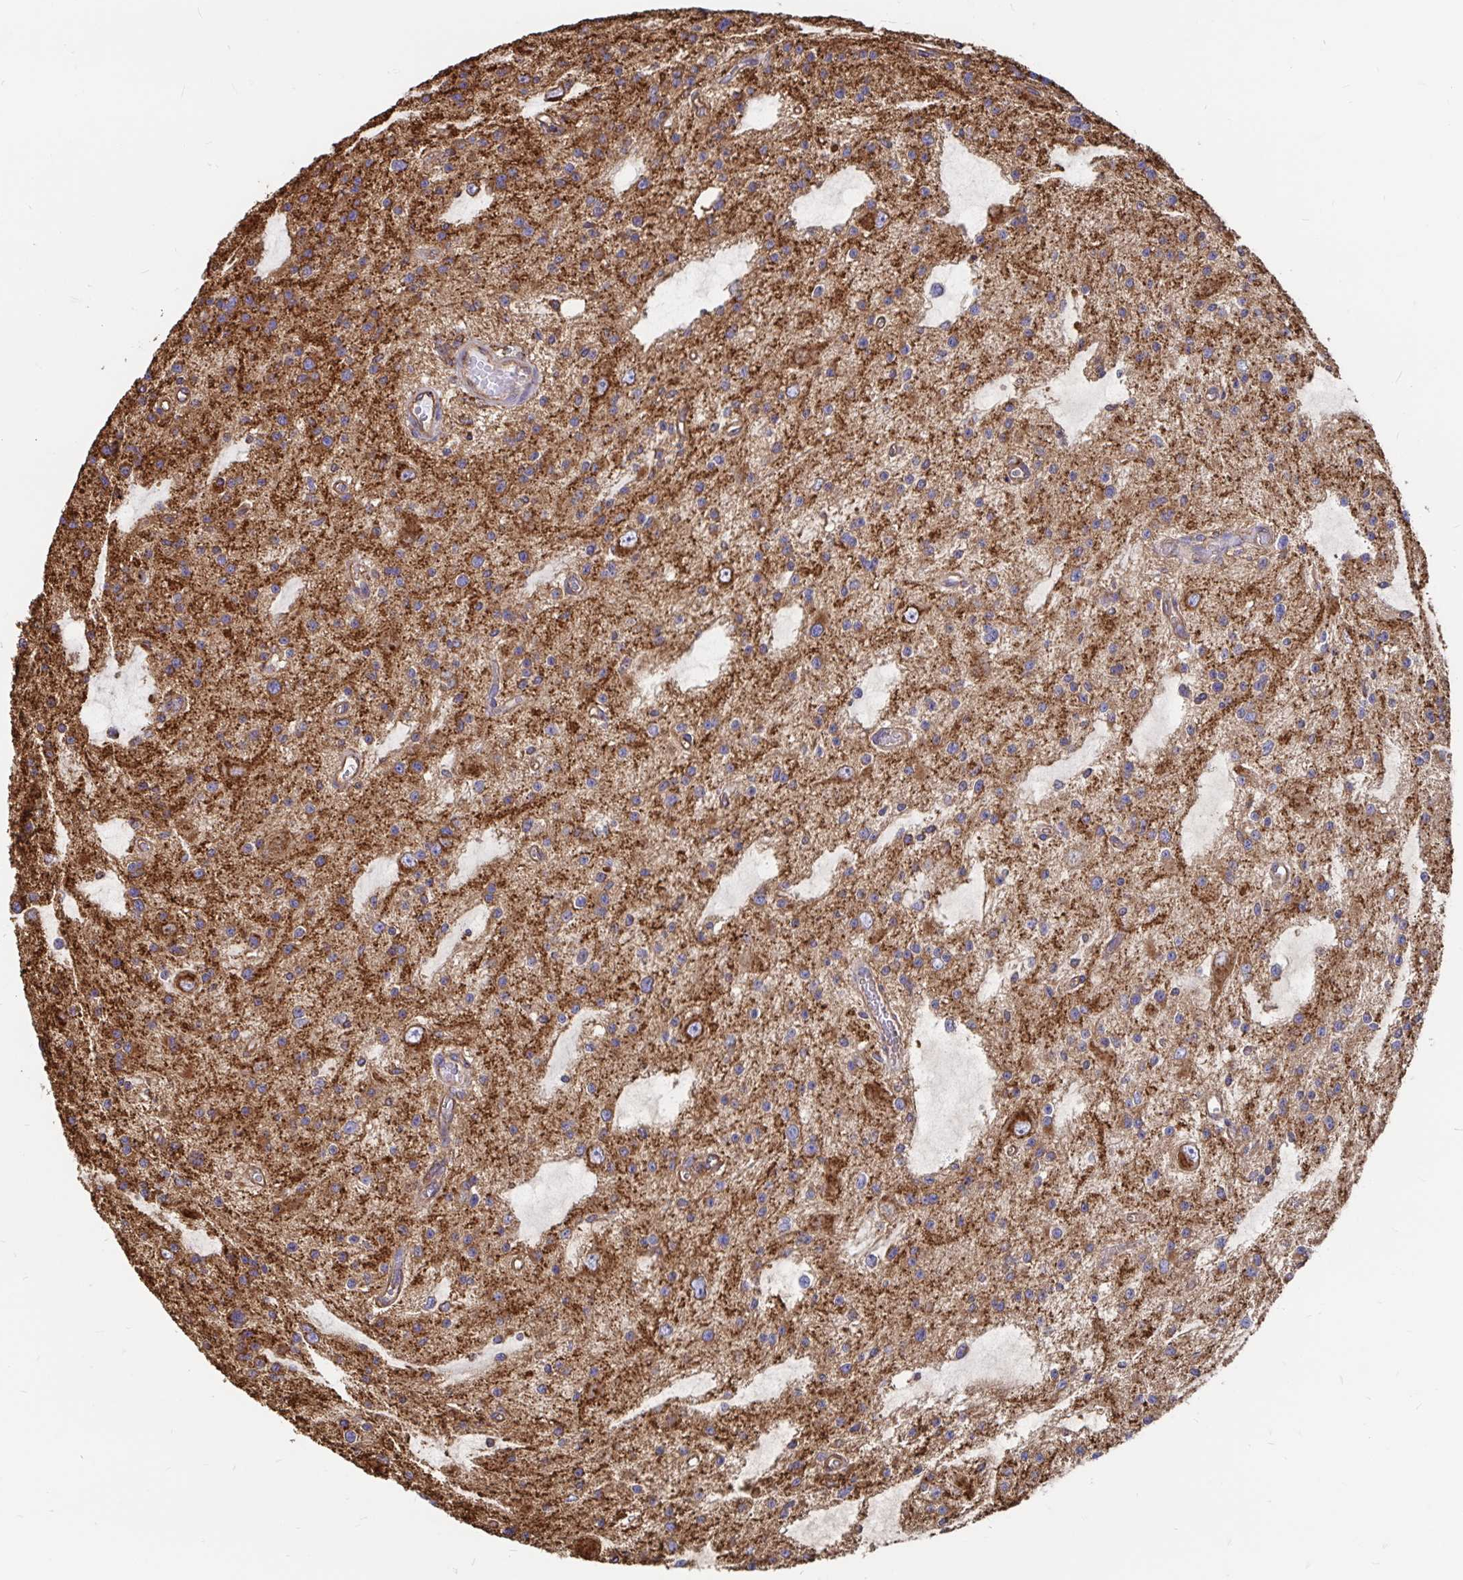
{"staining": {"intensity": "moderate", "quantity": ">75%", "location": "cytoplasmic/membranous"}, "tissue": "glioma", "cell_type": "Tumor cells", "image_type": "cancer", "snomed": [{"axis": "morphology", "description": "Glioma, malignant, Low grade"}, {"axis": "topography", "description": "Brain"}], "caption": "This image demonstrates IHC staining of glioma, with medium moderate cytoplasmic/membranous staining in about >75% of tumor cells.", "gene": "CLTC", "patient": {"sex": "male", "age": 43}}